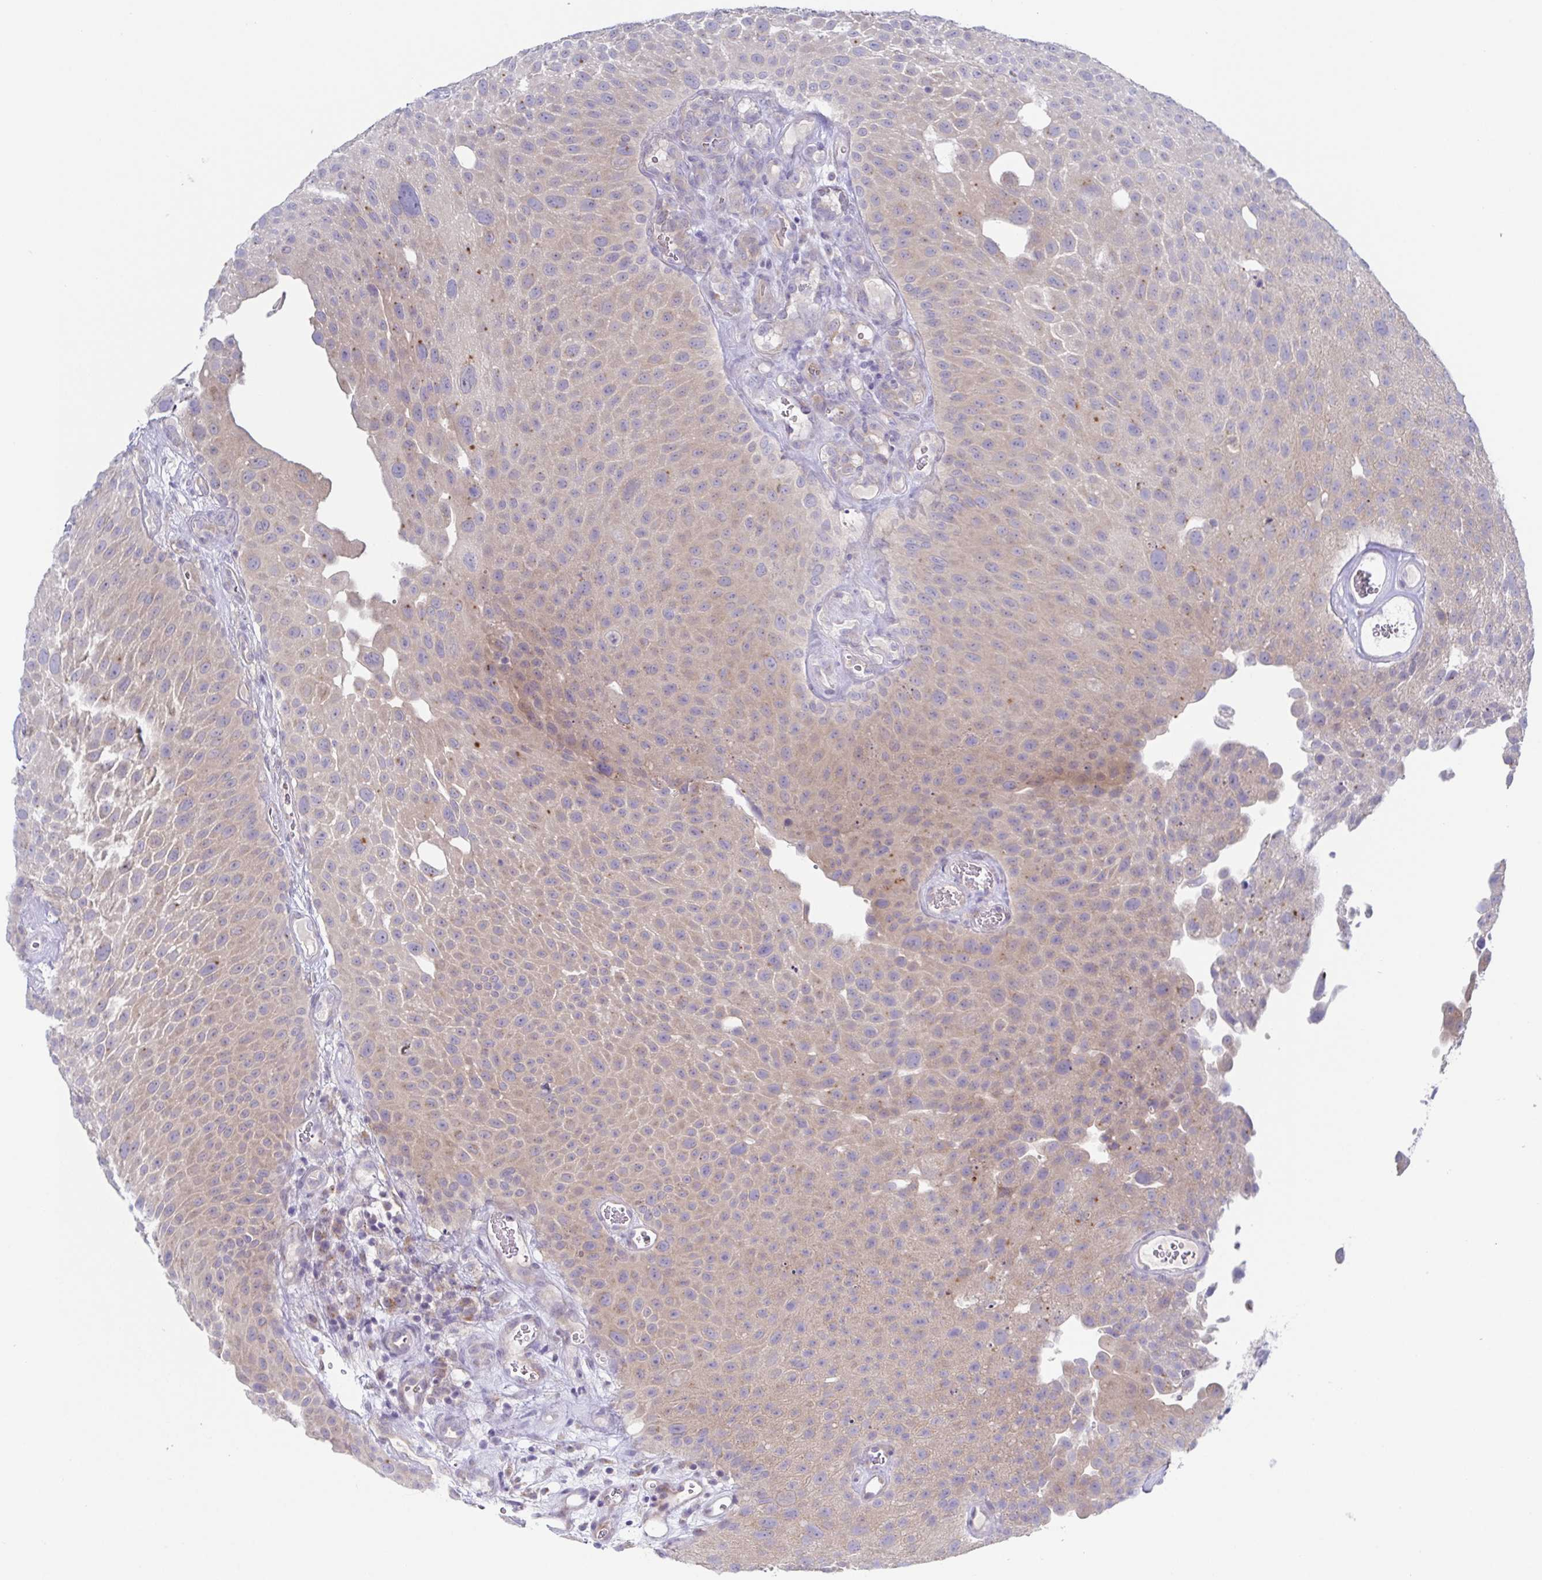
{"staining": {"intensity": "weak", "quantity": "25%-75%", "location": "cytoplasmic/membranous"}, "tissue": "urothelial cancer", "cell_type": "Tumor cells", "image_type": "cancer", "snomed": [{"axis": "morphology", "description": "Urothelial carcinoma, Low grade"}, {"axis": "topography", "description": "Urinary bladder"}], "caption": "A micrograph showing weak cytoplasmic/membranous expression in approximately 25%-75% of tumor cells in urothelial cancer, as visualized by brown immunohistochemical staining.", "gene": "HTR2A", "patient": {"sex": "male", "age": 72}}